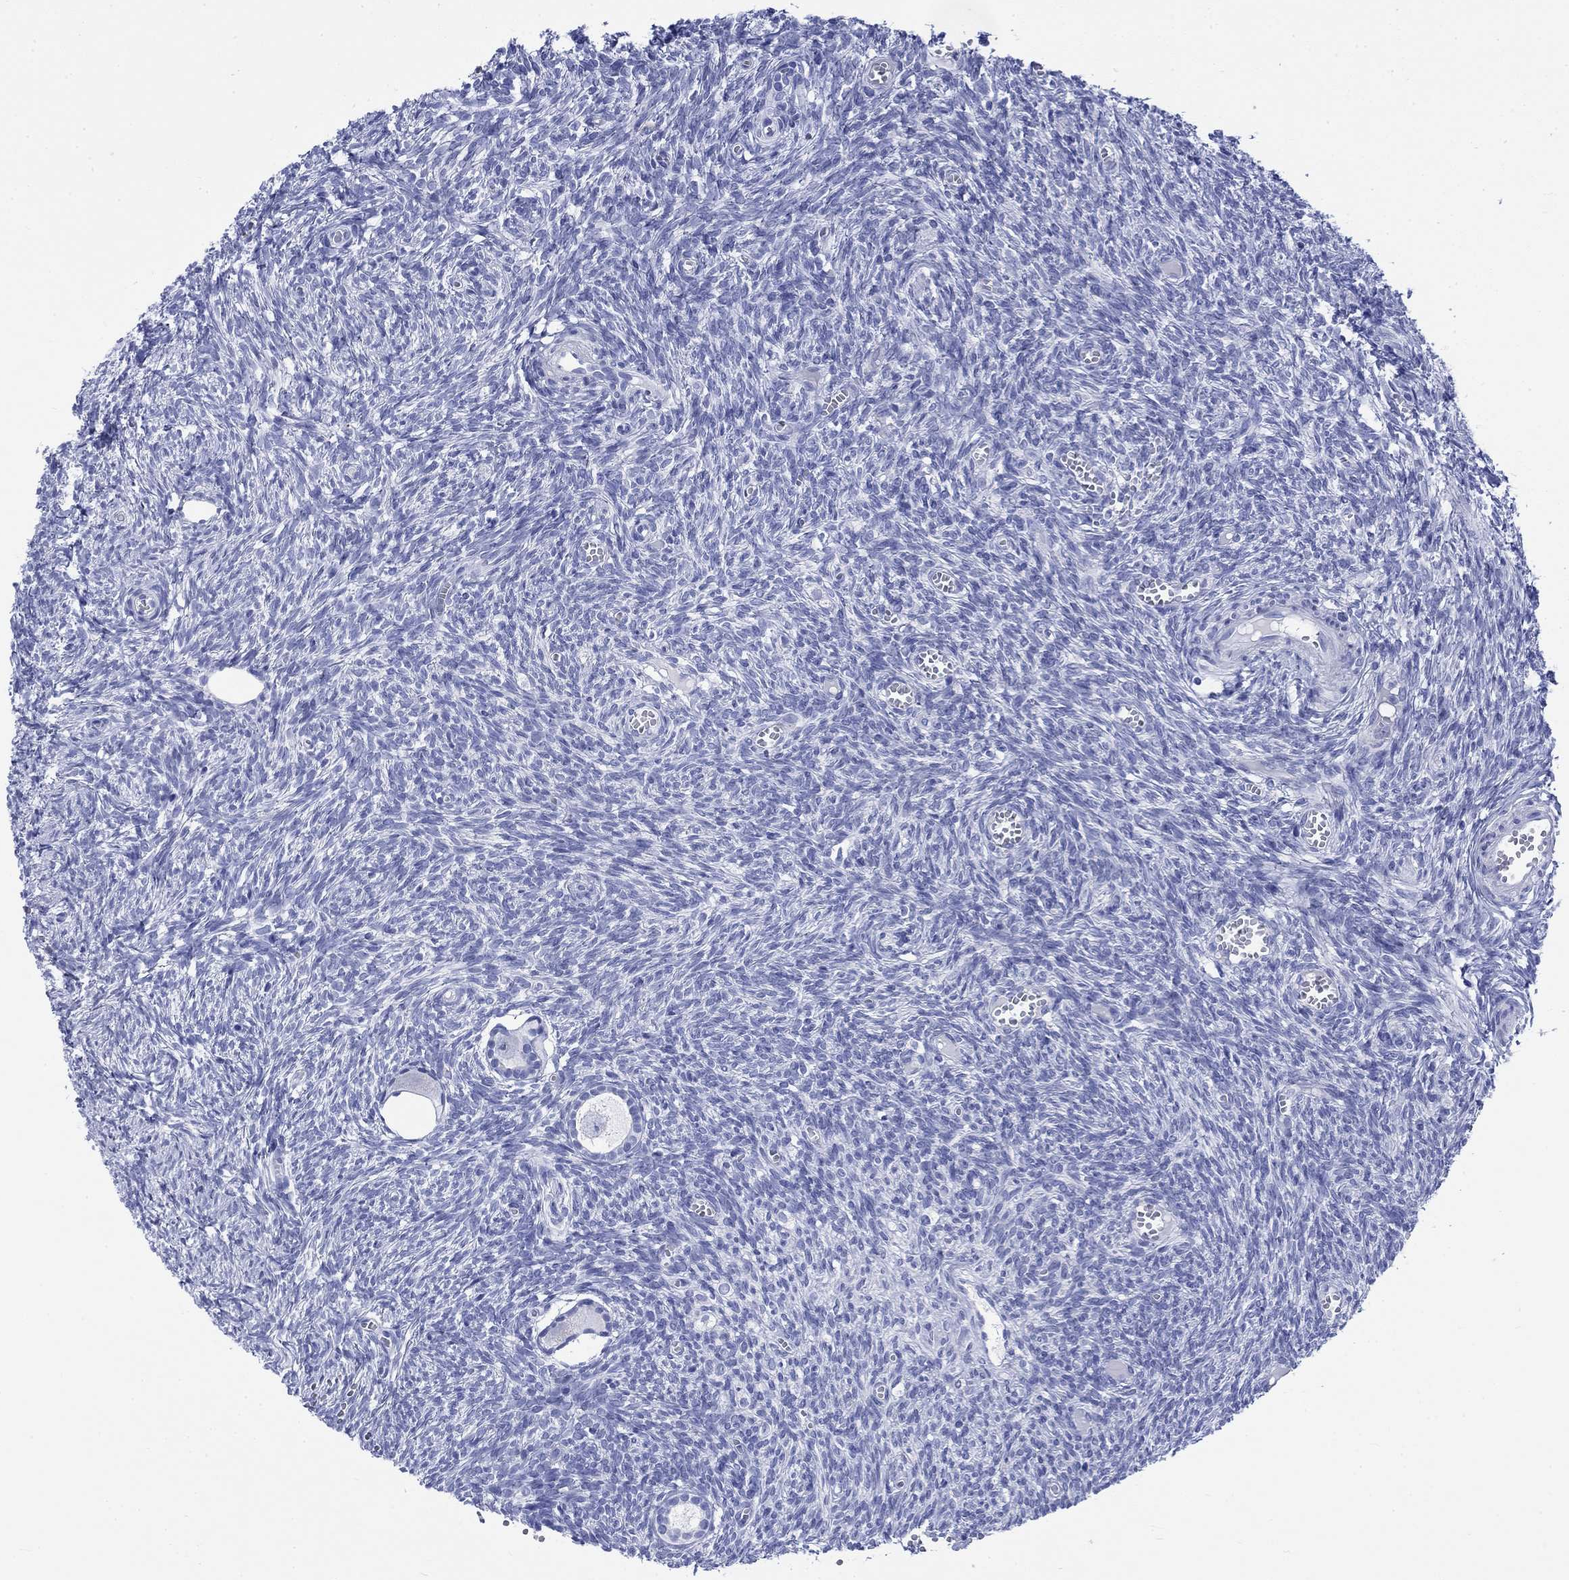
{"staining": {"intensity": "negative", "quantity": "none", "location": "none"}, "tissue": "ovary", "cell_type": "Follicle cells", "image_type": "normal", "snomed": [{"axis": "morphology", "description": "Normal tissue, NOS"}, {"axis": "topography", "description": "Ovary"}], "caption": "Human ovary stained for a protein using immunohistochemistry (IHC) reveals no expression in follicle cells.", "gene": "KRT76", "patient": {"sex": "female", "age": 43}}